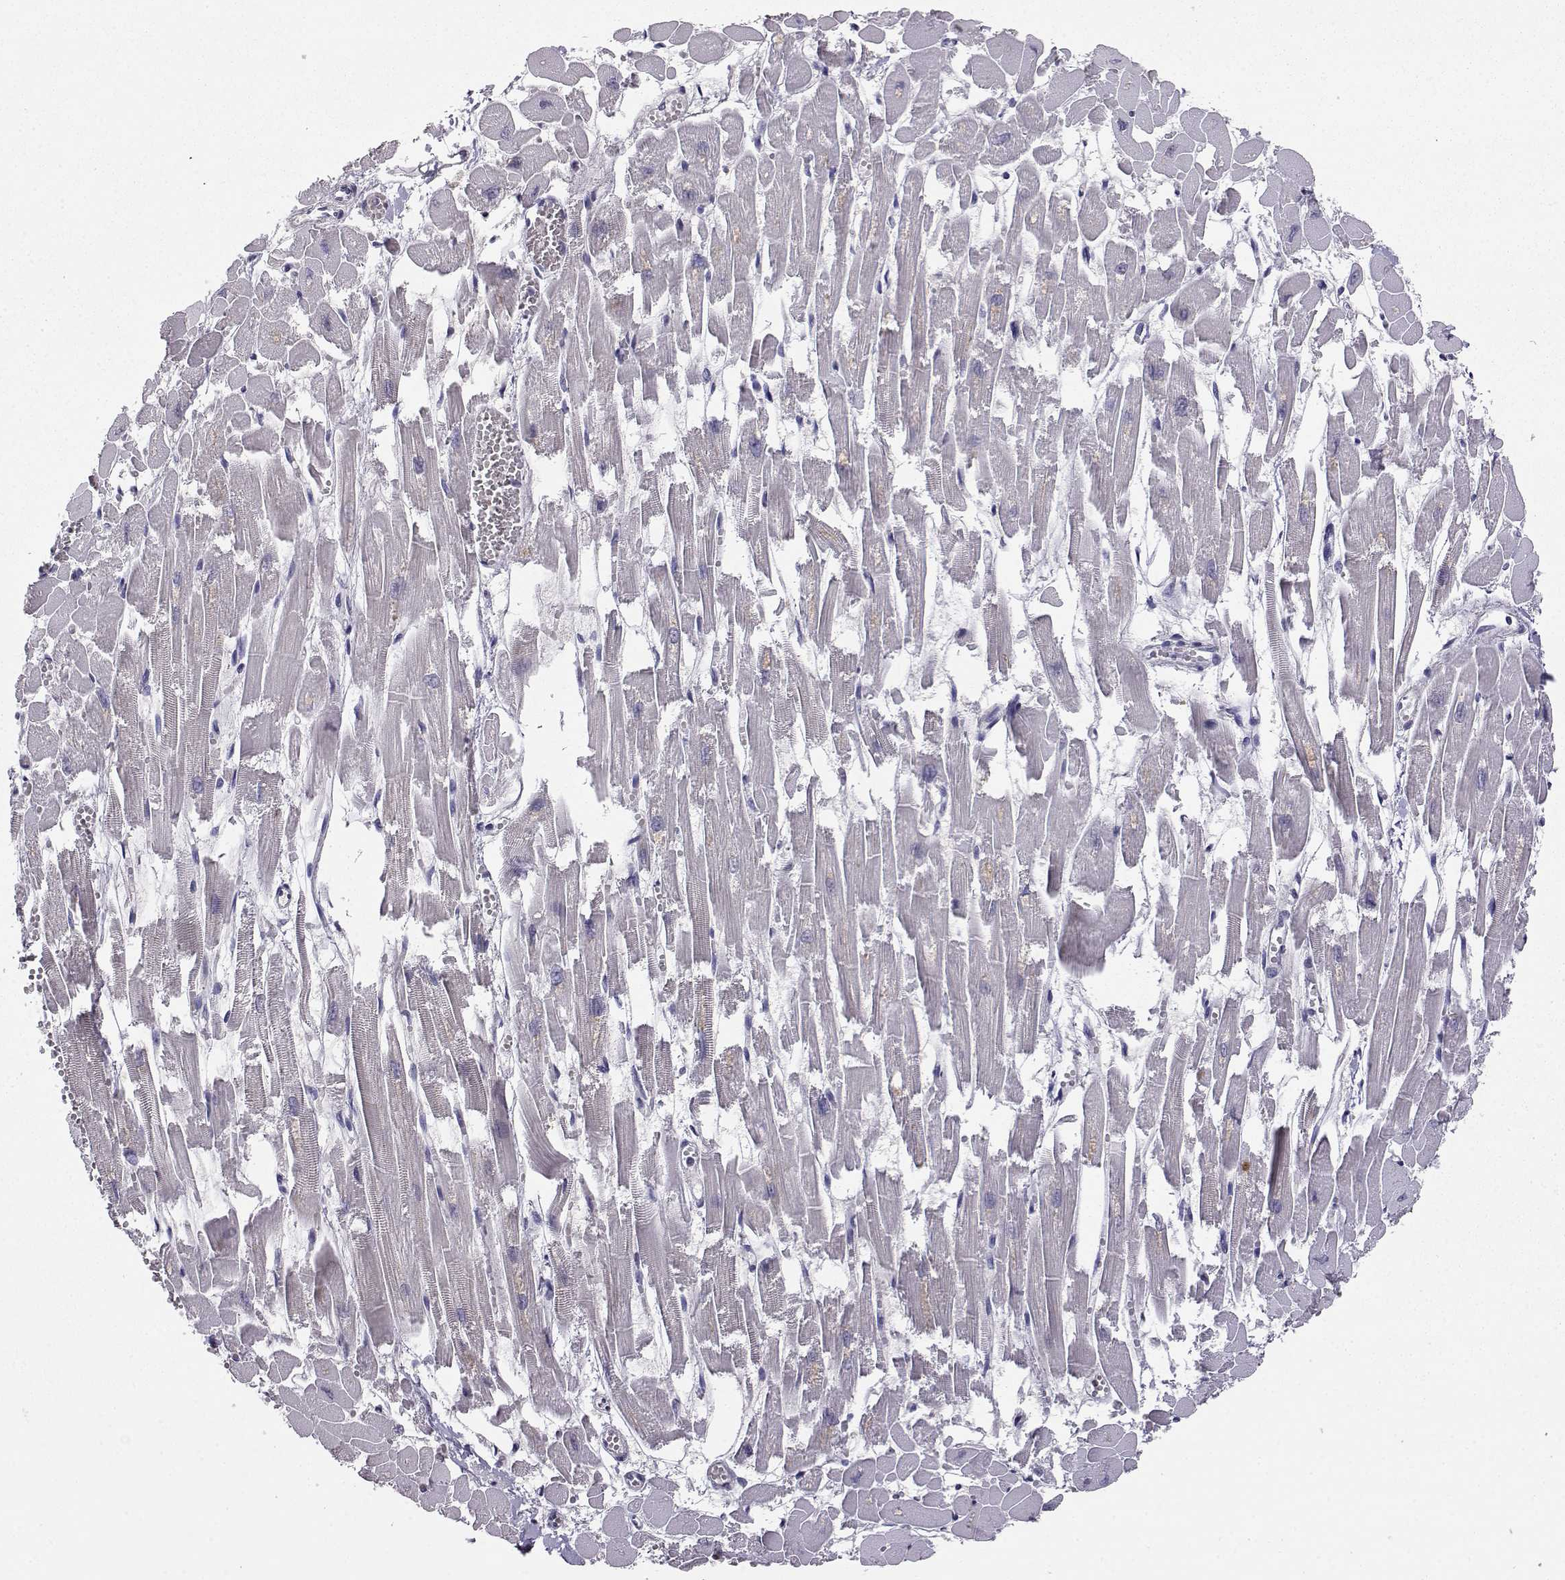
{"staining": {"intensity": "negative", "quantity": "none", "location": "none"}, "tissue": "heart muscle", "cell_type": "Cardiomyocytes", "image_type": "normal", "snomed": [{"axis": "morphology", "description": "Normal tissue, NOS"}, {"axis": "topography", "description": "Heart"}], "caption": "Heart muscle stained for a protein using immunohistochemistry (IHC) exhibits no staining cardiomyocytes.", "gene": "AKR1B1", "patient": {"sex": "female", "age": 52}}